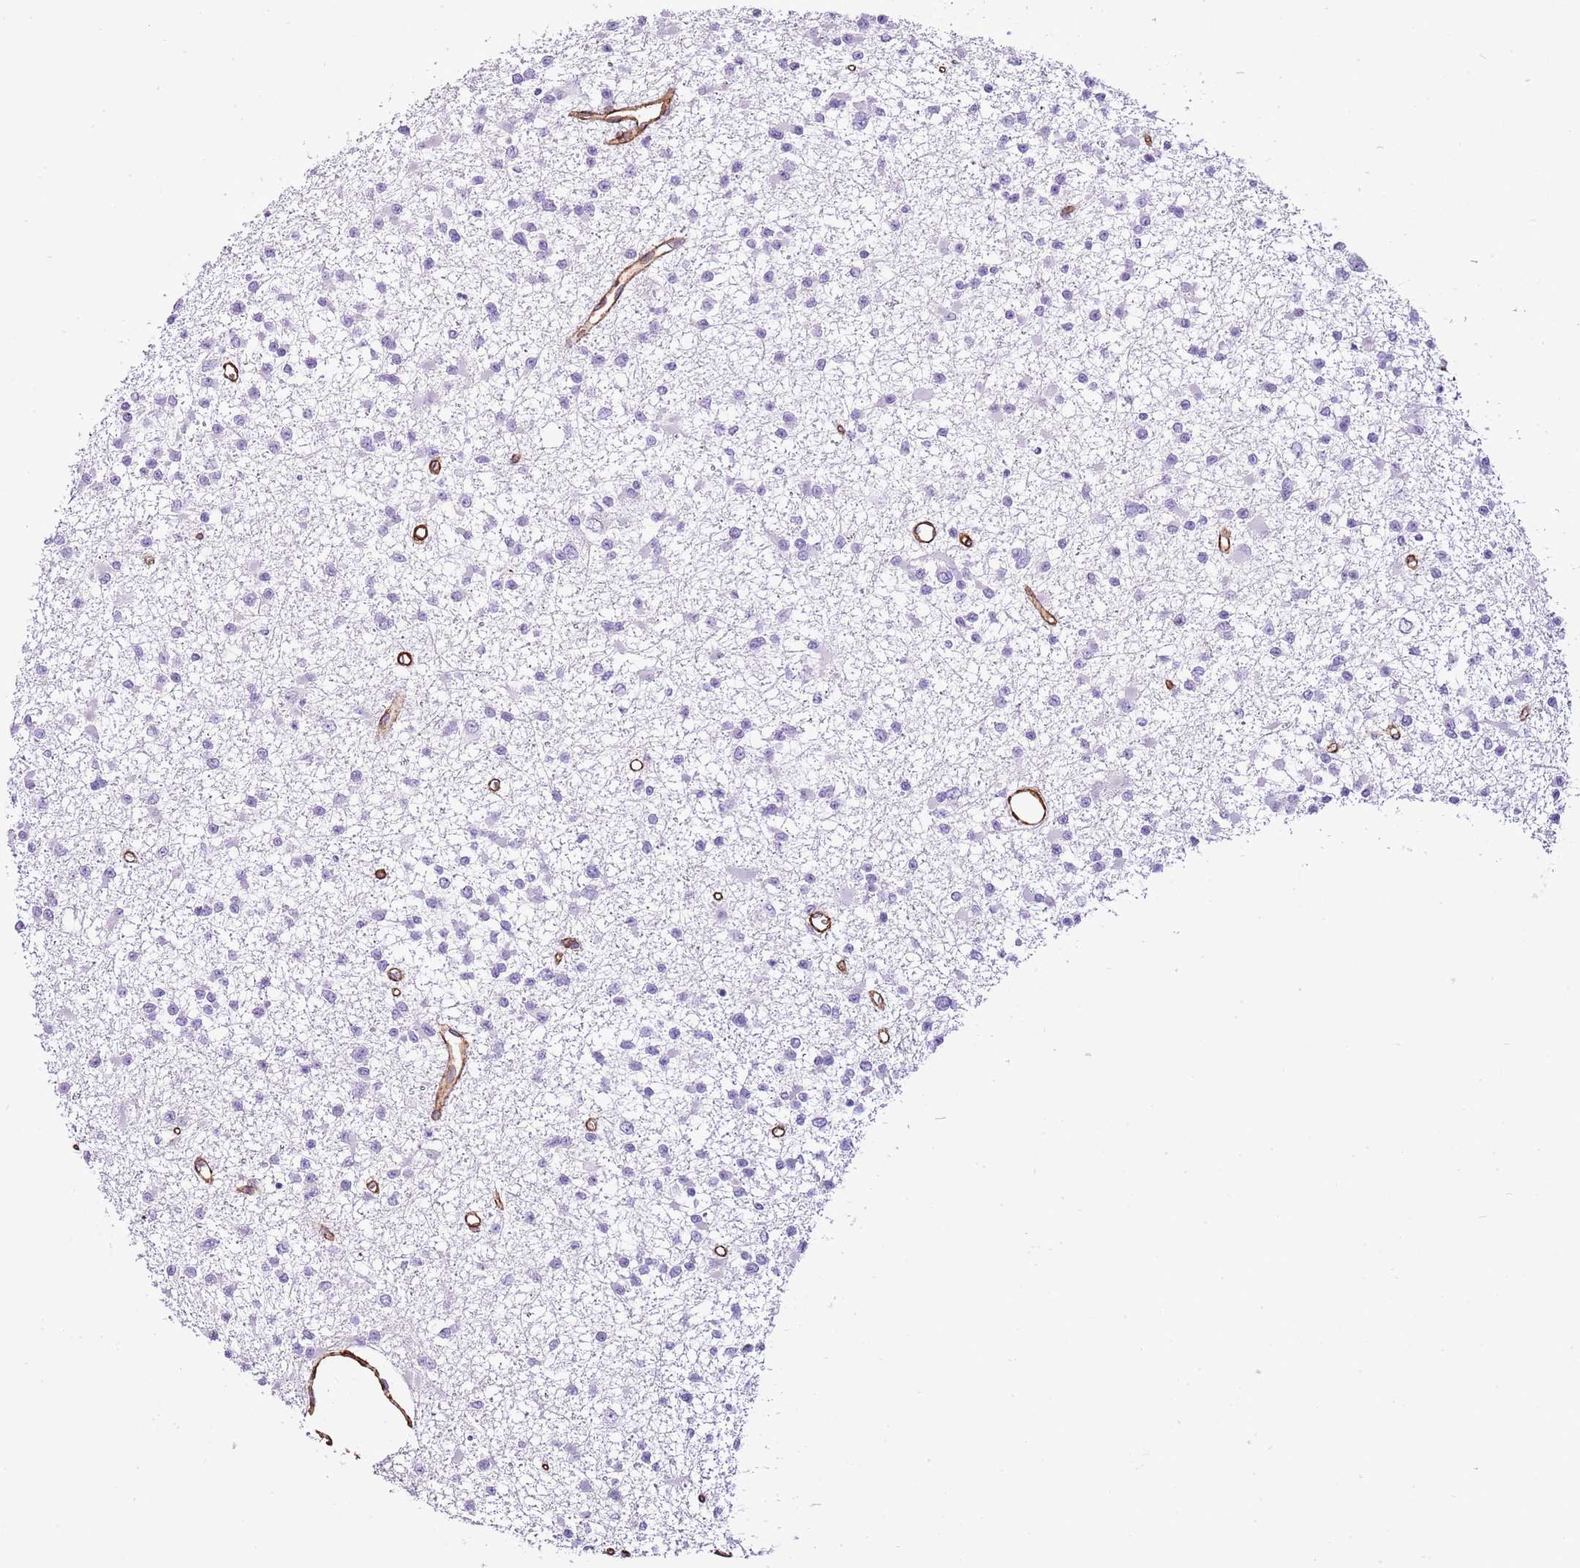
{"staining": {"intensity": "negative", "quantity": "none", "location": "none"}, "tissue": "glioma", "cell_type": "Tumor cells", "image_type": "cancer", "snomed": [{"axis": "morphology", "description": "Glioma, malignant, Low grade"}, {"axis": "topography", "description": "Brain"}], "caption": "Tumor cells are negative for brown protein staining in malignant low-grade glioma.", "gene": "CTDSPL", "patient": {"sex": "female", "age": 22}}